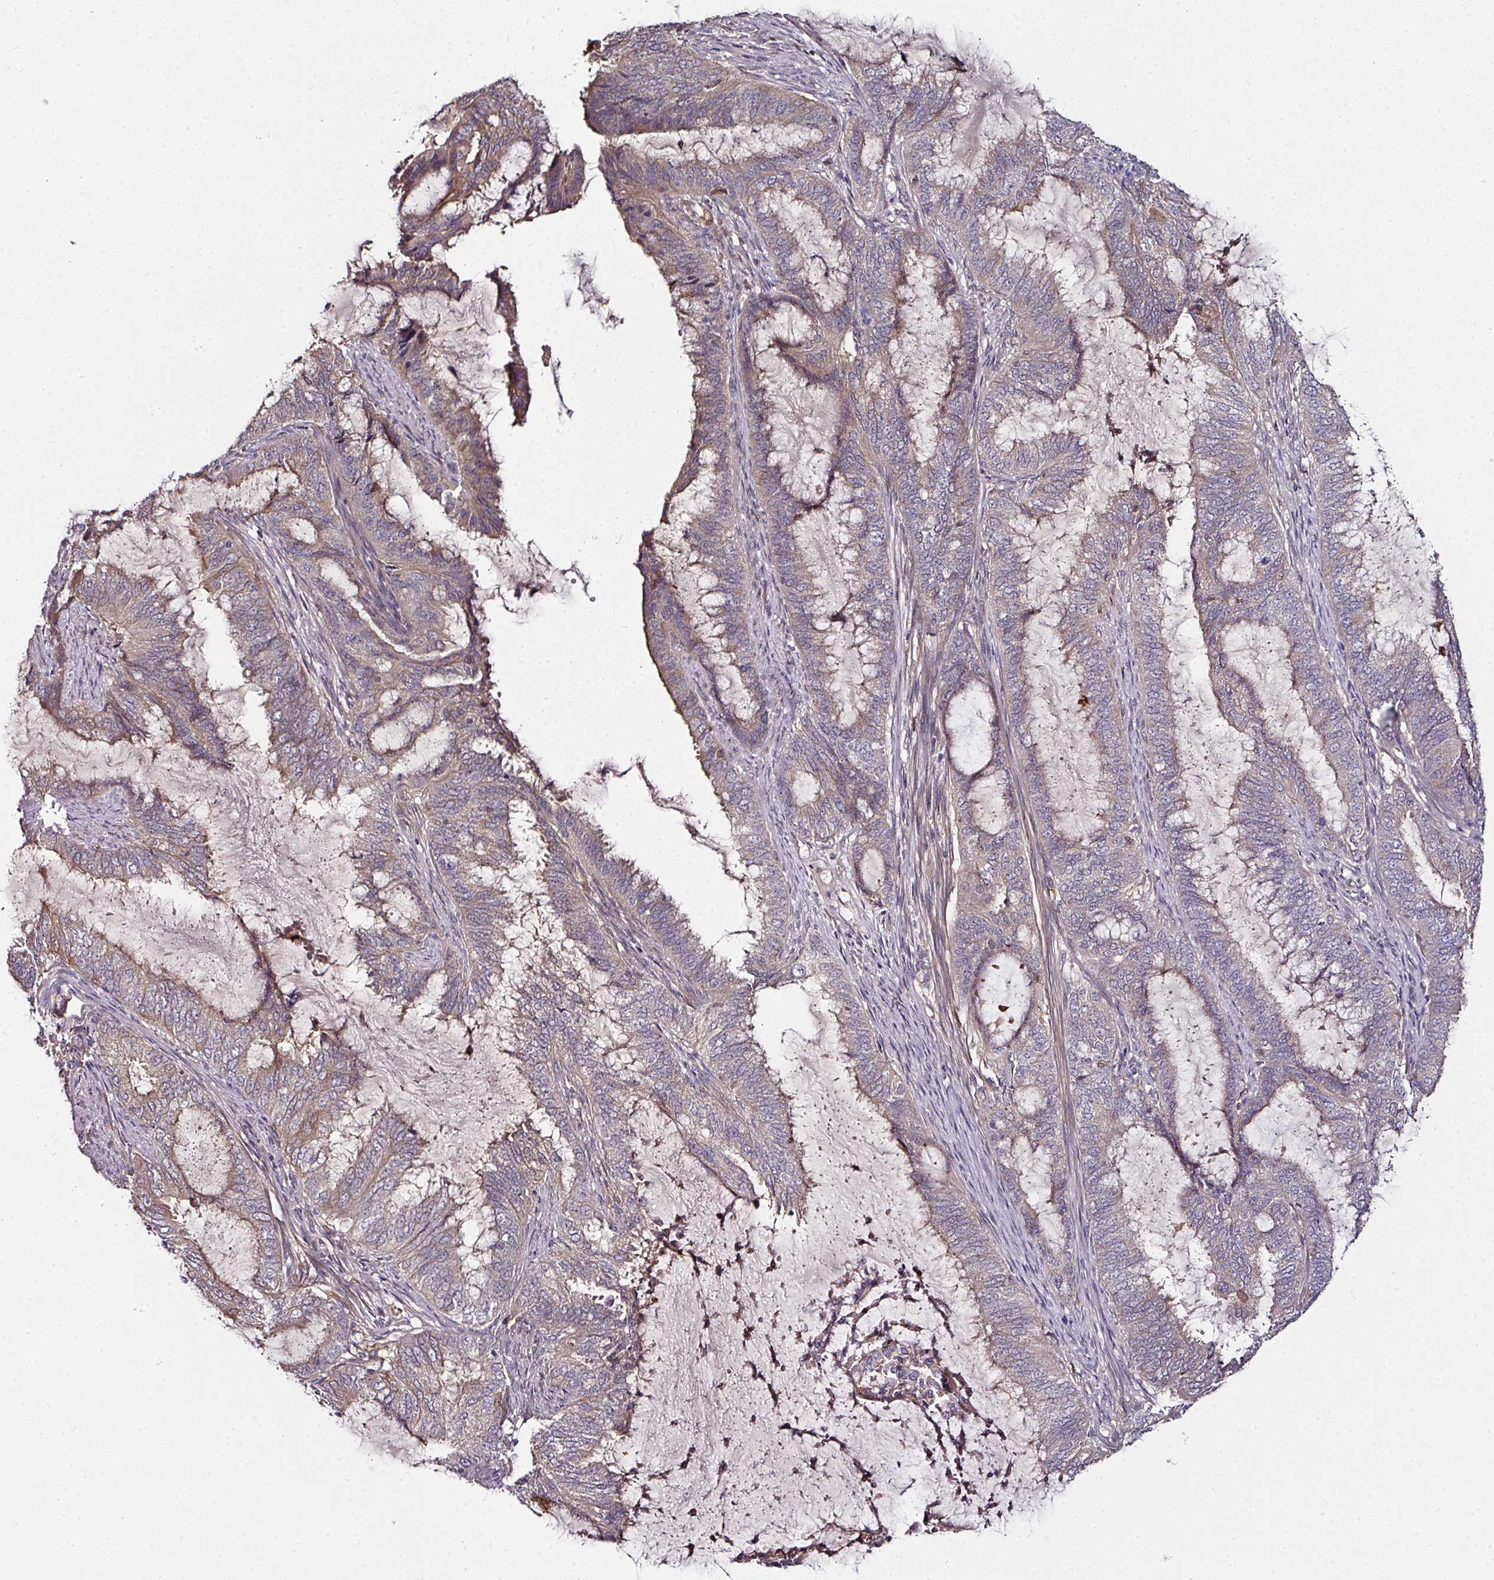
{"staining": {"intensity": "moderate", "quantity": "25%-75%", "location": "cytoplasmic/membranous"}, "tissue": "endometrial cancer", "cell_type": "Tumor cells", "image_type": "cancer", "snomed": [{"axis": "morphology", "description": "Adenocarcinoma, NOS"}, {"axis": "topography", "description": "Endometrium"}], "caption": "Immunohistochemistry (IHC) of endometrial cancer (adenocarcinoma) exhibits medium levels of moderate cytoplasmic/membranous positivity in about 25%-75% of tumor cells.", "gene": "CTDSP2", "patient": {"sex": "female", "age": 51}}